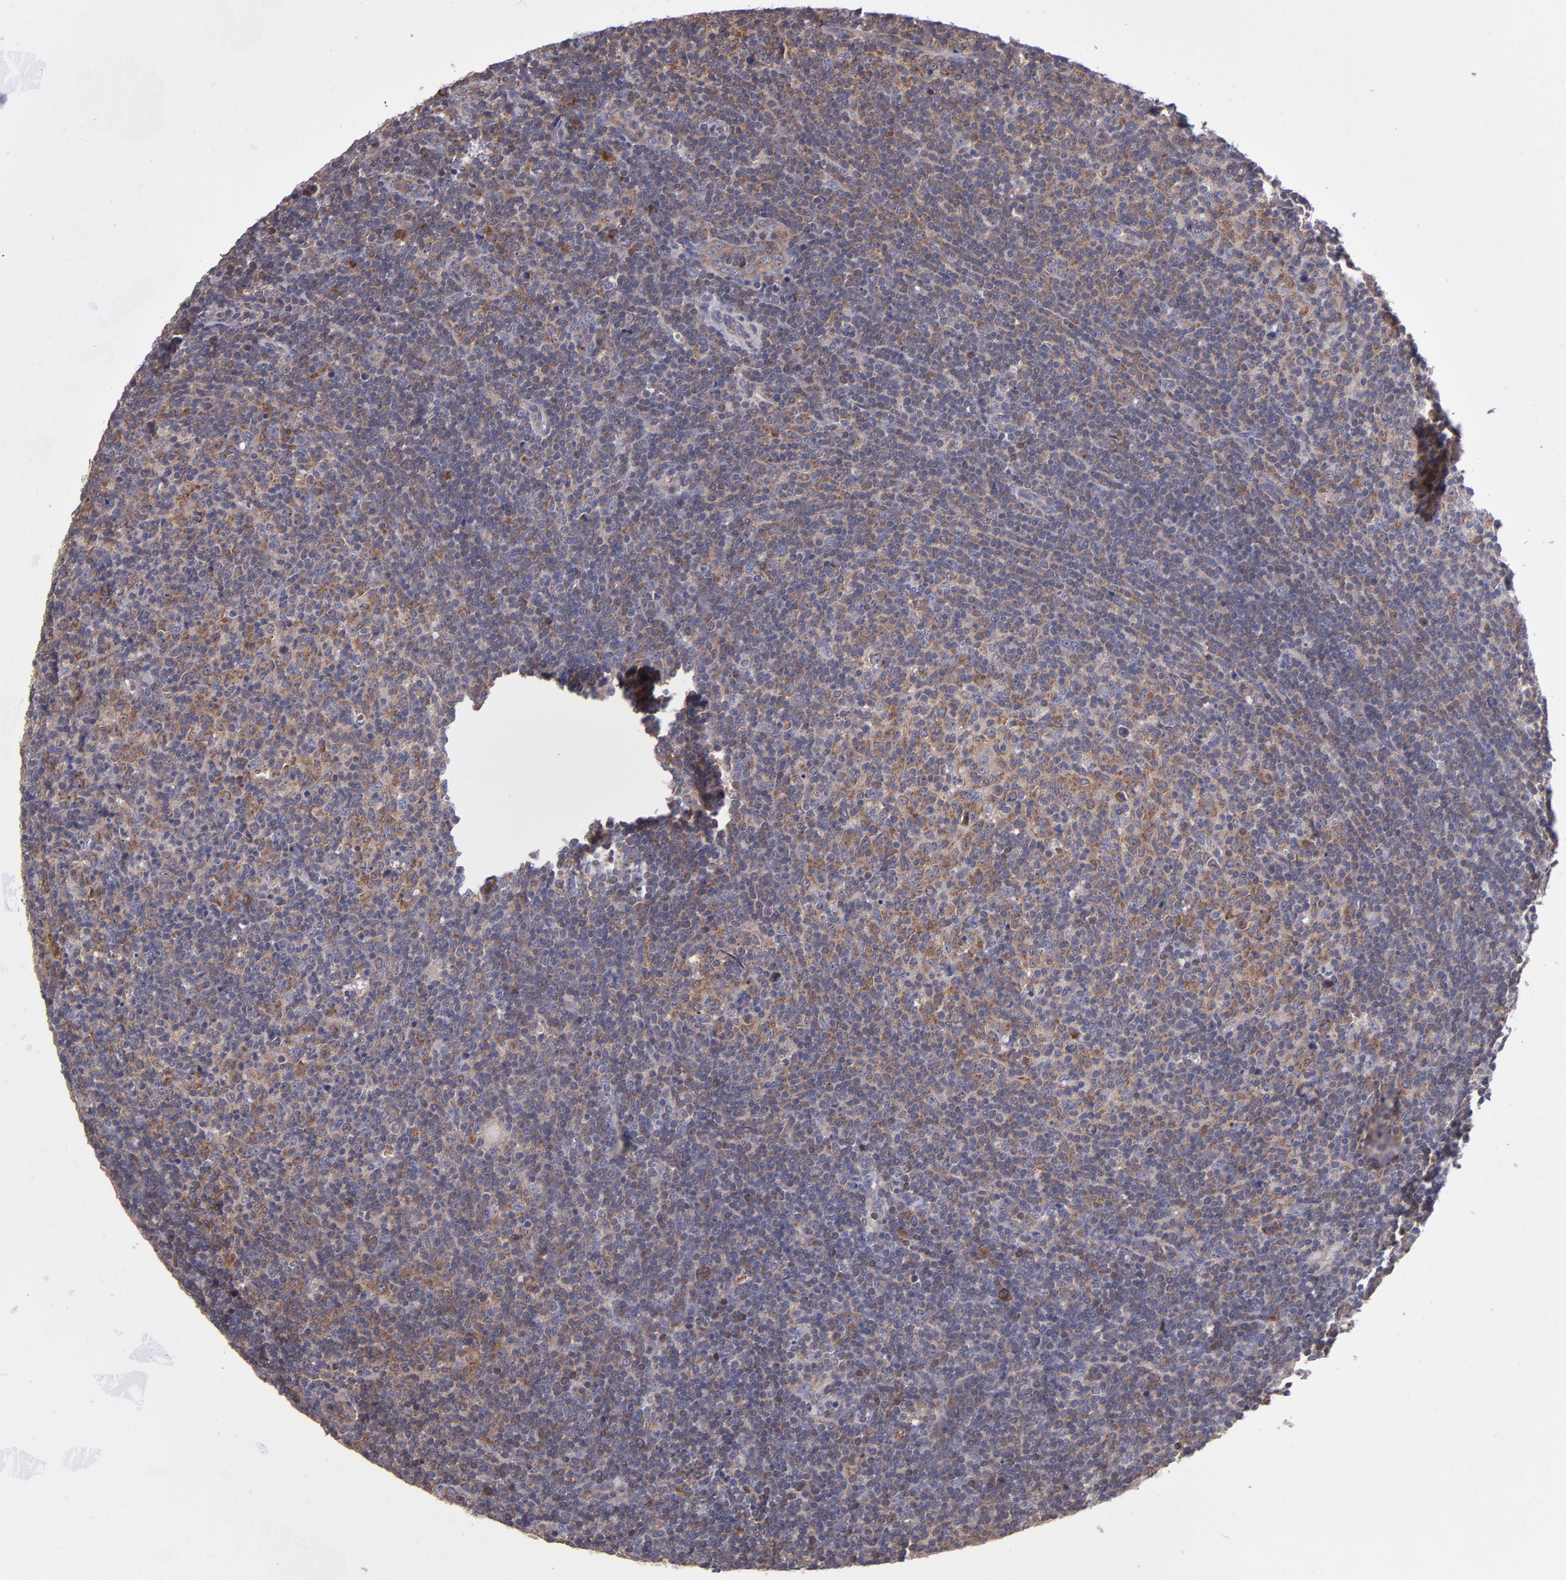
{"staining": {"intensity": "moderate", "quantity": "25%-75%", "location": "cytoplasmic/membranous"}, "tissue": "lymphoma", "cell_type": "Tumor cells", "image_type": "cancer", "snomed": [{"axis": "morphology", "description": "Malignant lymphoma, non-Hodgkin's type, Low grade"}, {"axis": "topography", "description": "Lymph node"}], "caption": "DAB immunohistochemical staining of human lymphoma displays moderate cytoplasmic/membranous protein staining in approximately 25%-75% of tumor cells.", "gene": "EIF4ENIF1", "patient": {"sex": "male", "age": 70}}